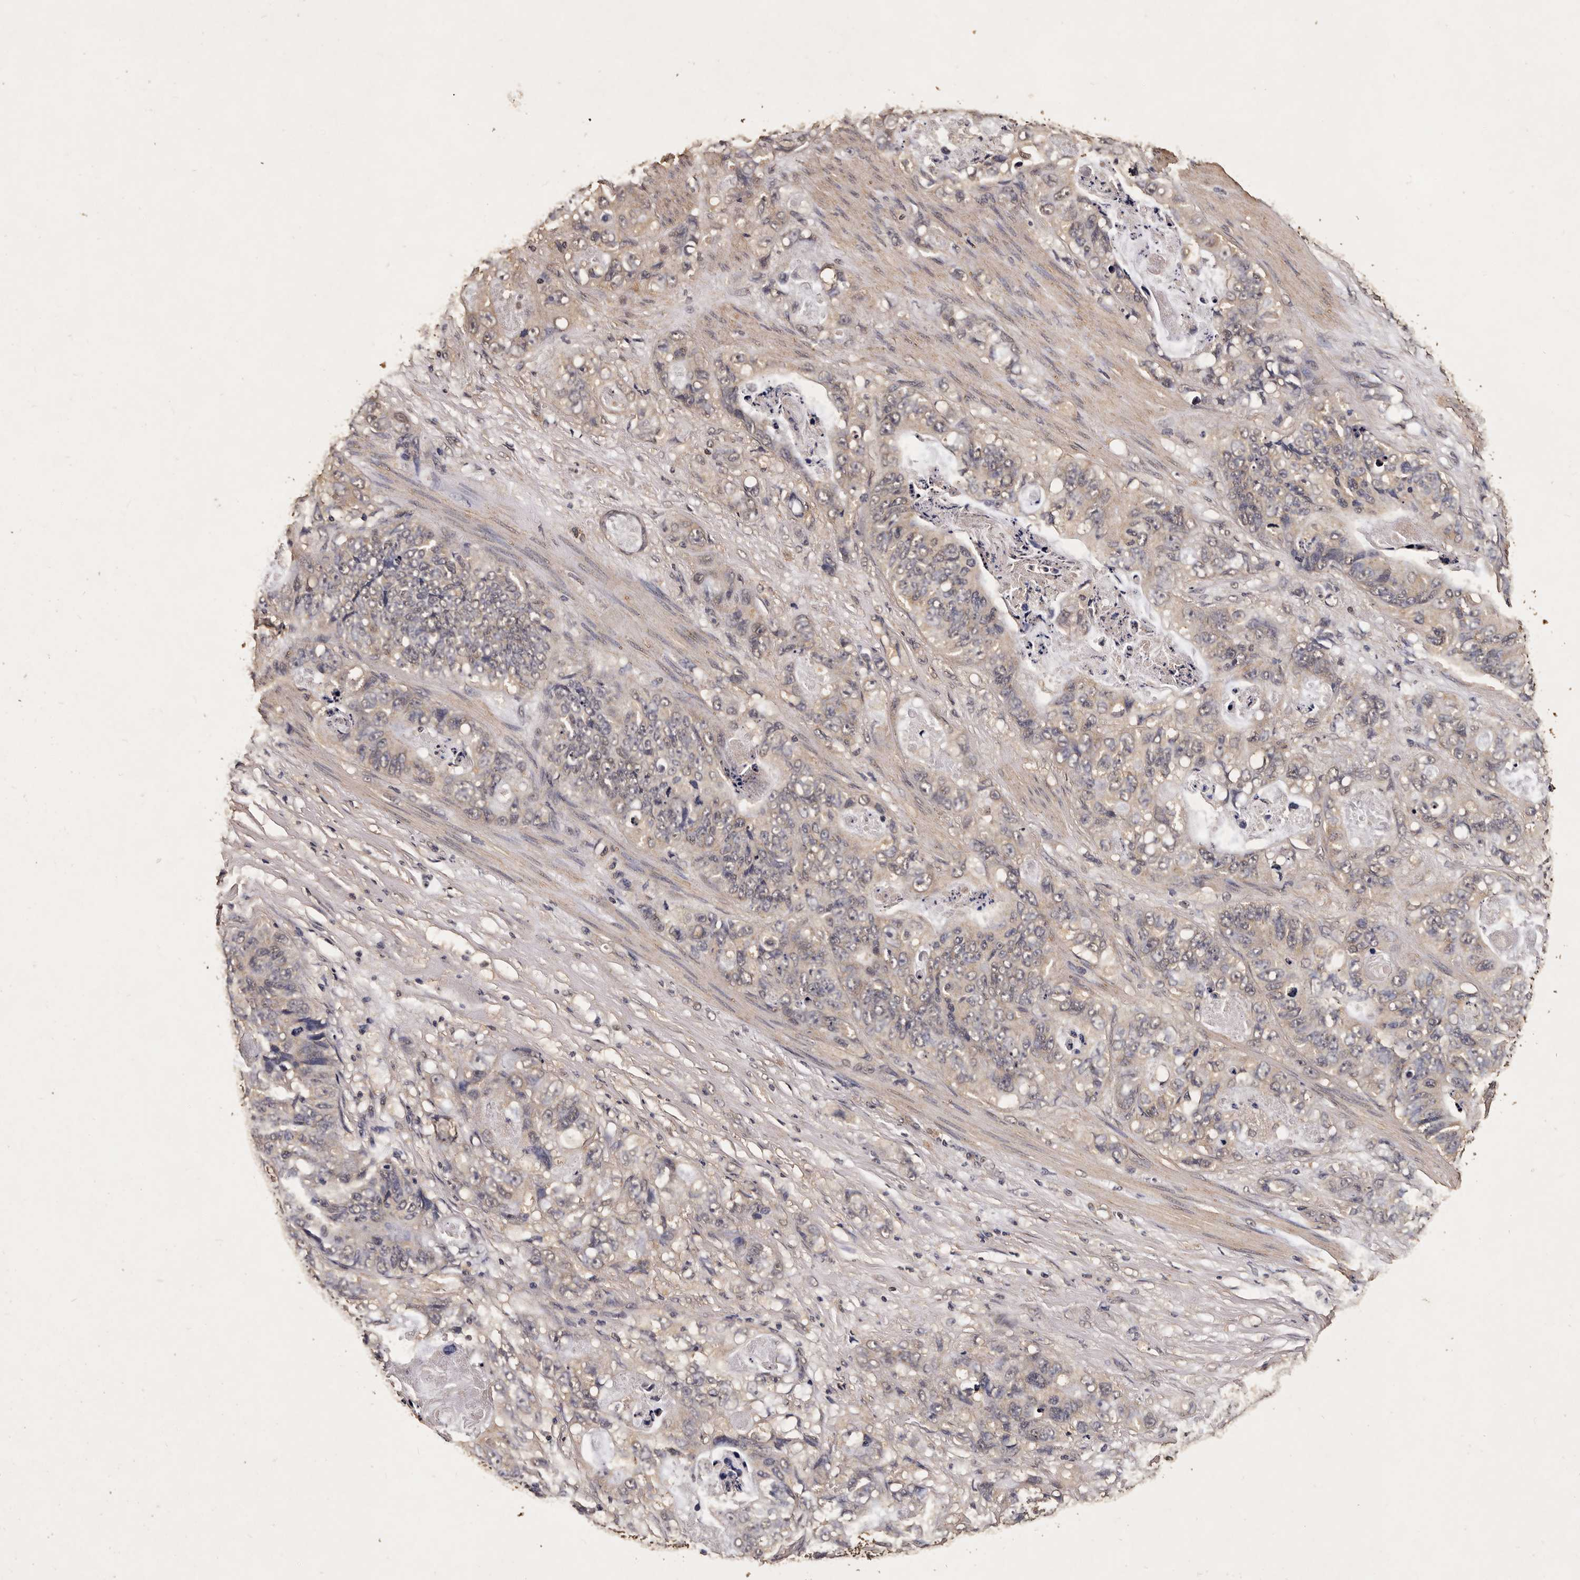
{"staining": {"intensity": "weak", "quantity": "<25%", "location": "cytoplasmic/membranous"}, "tissue": "stomach cancer", "cell_type": "Tumor cells", "image_type": "cancer", "snomed": [{"axis": "morphology", "description": "Normal tissue, NOS"}, {"axis": "morphology", "description": "Adenocarcinoma, NOS"}, {"axis": "topography", "description": "Stomach"}], "caption": "The histopathology image shows no significant expression in tumor cells of stomach adenocarcinoma.", "gene": "PARS2", "patient": {"sex": "female", "age": 89}}